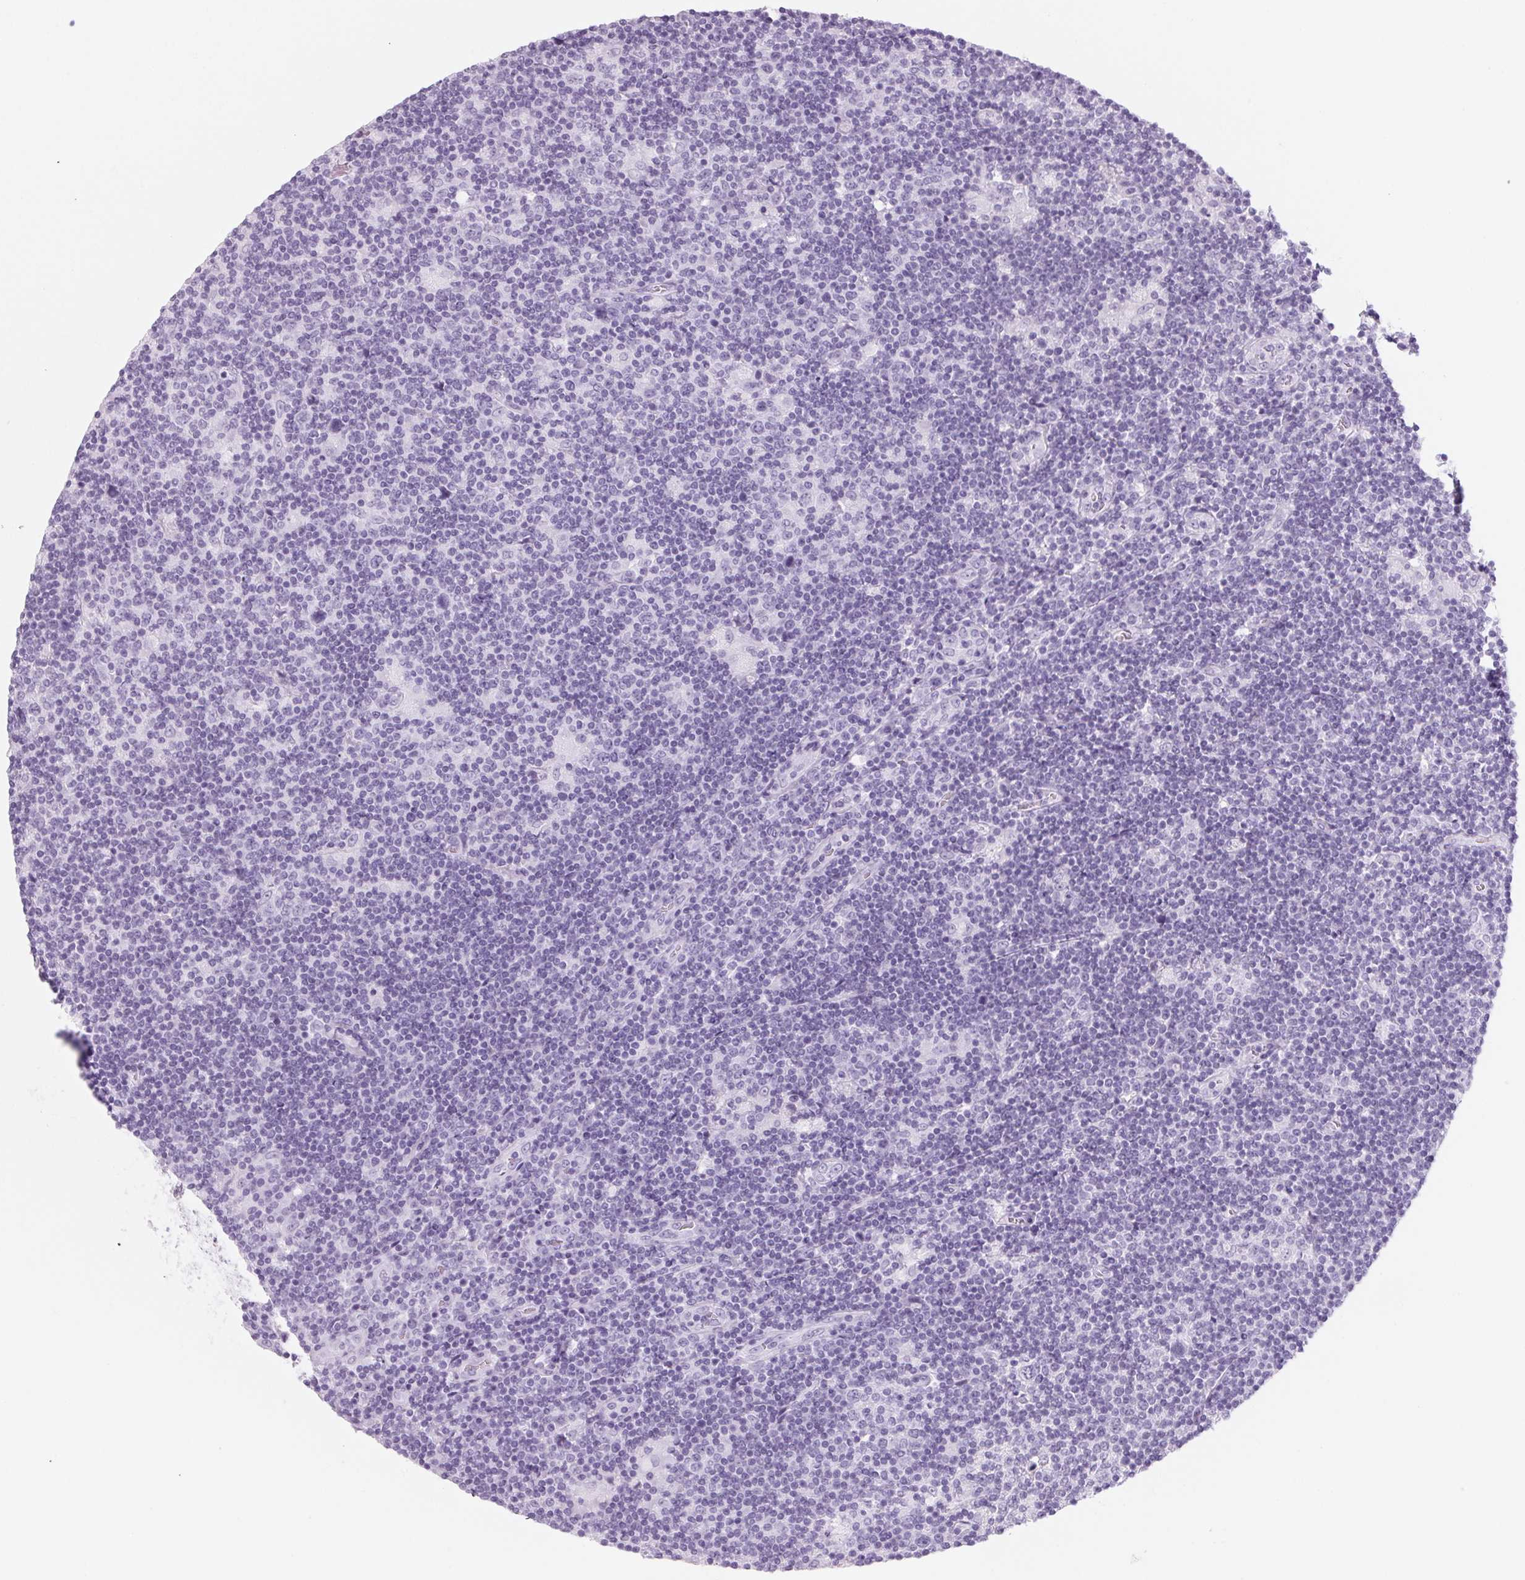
{"staining": {"intensity": "negative", "quantity": "none", "location": "none"}, "tissue": "lymphoma", "cell_type": "Tumor cells", "image_type": "cancer", "snomed": [{"axis": "morphology", "description": "Hodgkin's disease, NOS"}, {"axis": "topography", "description": "Lymph node"}], "caption": "Immunohistochemistry (IHC) histopathology image of human Hodgkin's disease stained for a protein (brown), which reveals no expression in tumor cells. (DAB immunohistochemistry, high magnification).", "gene": "ADAM20", "patient": {"sex": "male", "age": 40}}